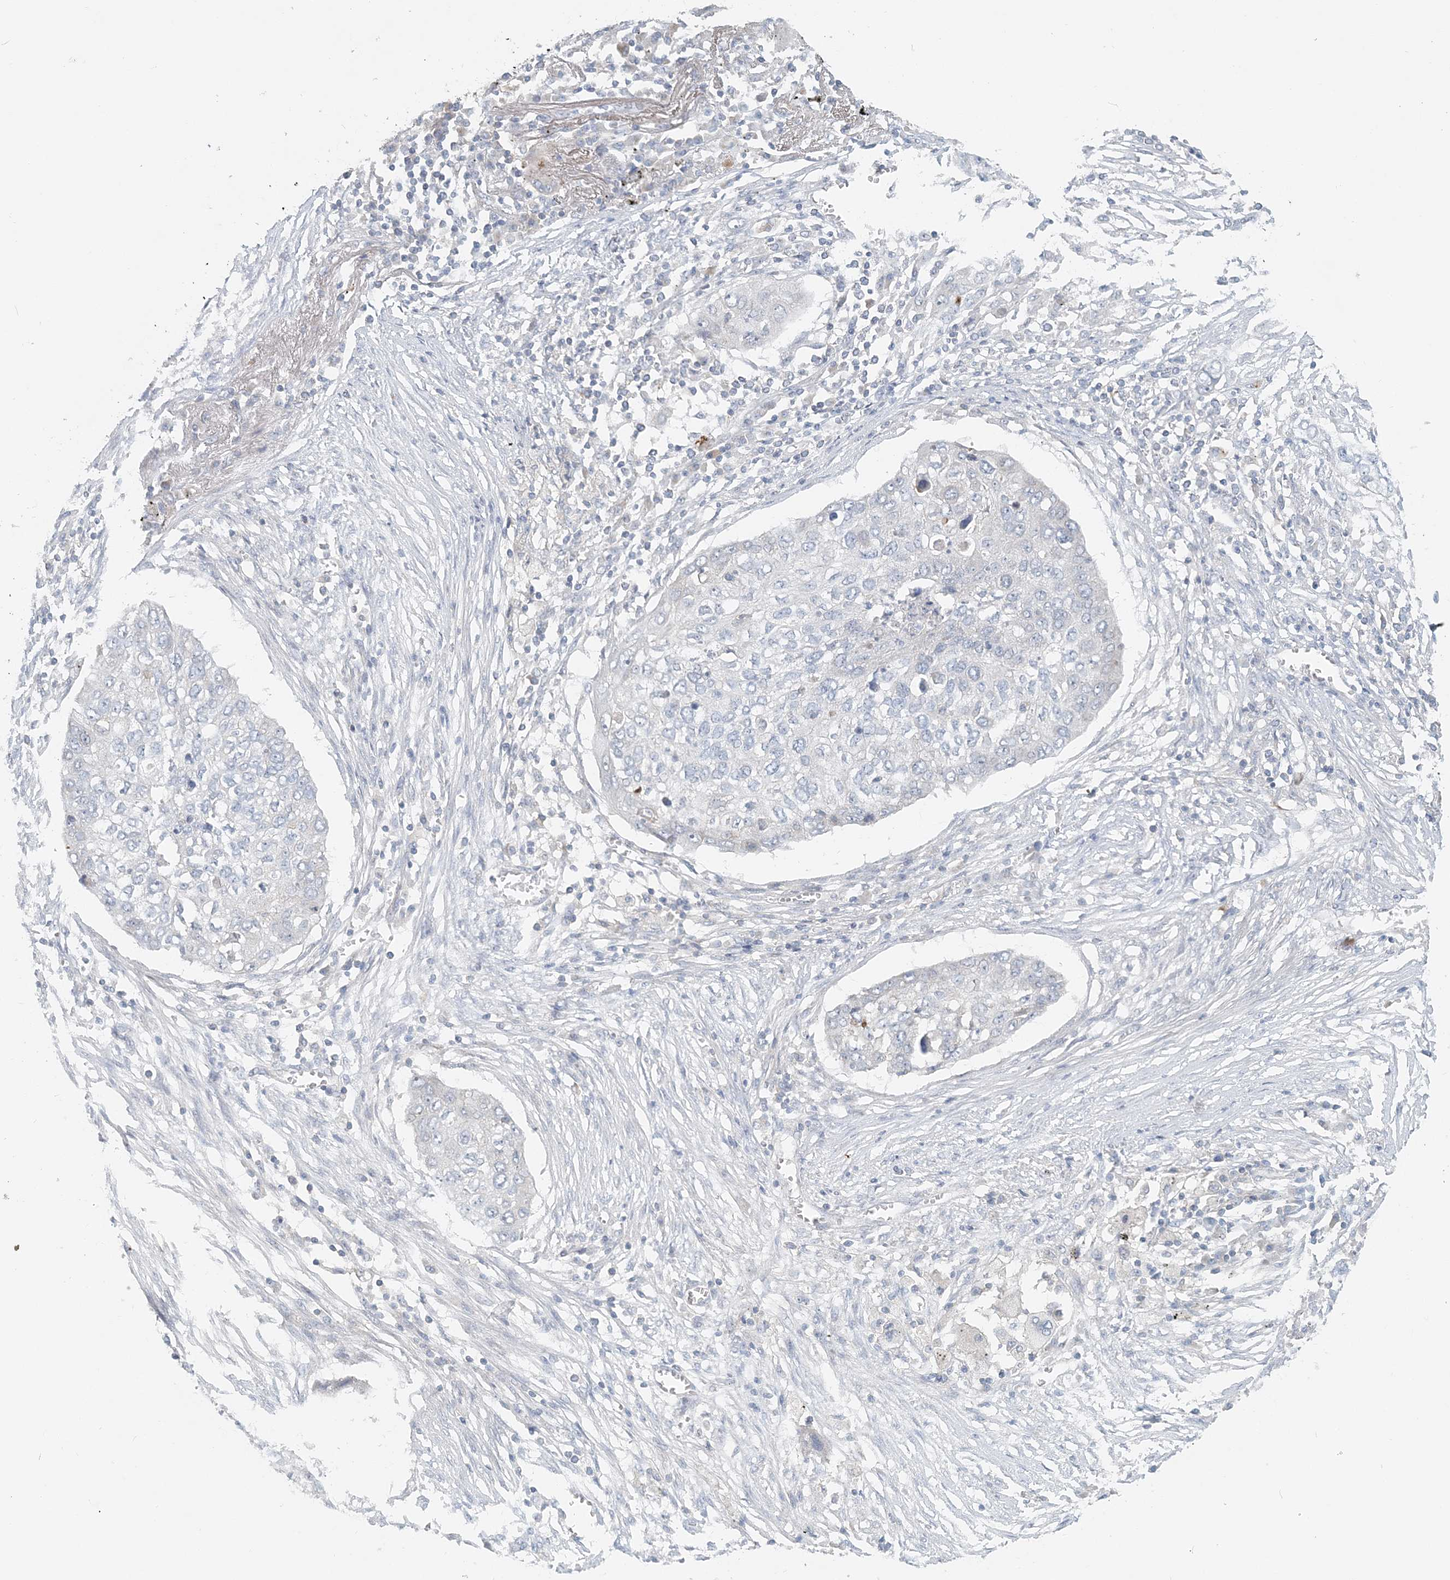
{"staining": {"intensity": "negative", "quantity": "none", "location": "none"}, "tissue": "lung cancer", "cell_type": "Tumor cells", "image_type": "cancer", "snomed": [{"axis": "morphology", "description": "Squamous cell carcinoma, NOS"}, {"axis": "topography", "description": "Lung"}], "caption": "High power microscopy photomicrograph of an immunohistochemistry photomicrograph of lung cancer, revealing no significant positivity in tumor cells.", "gene": "NAA11", "patient": {"sex": "female", "age": 63}}